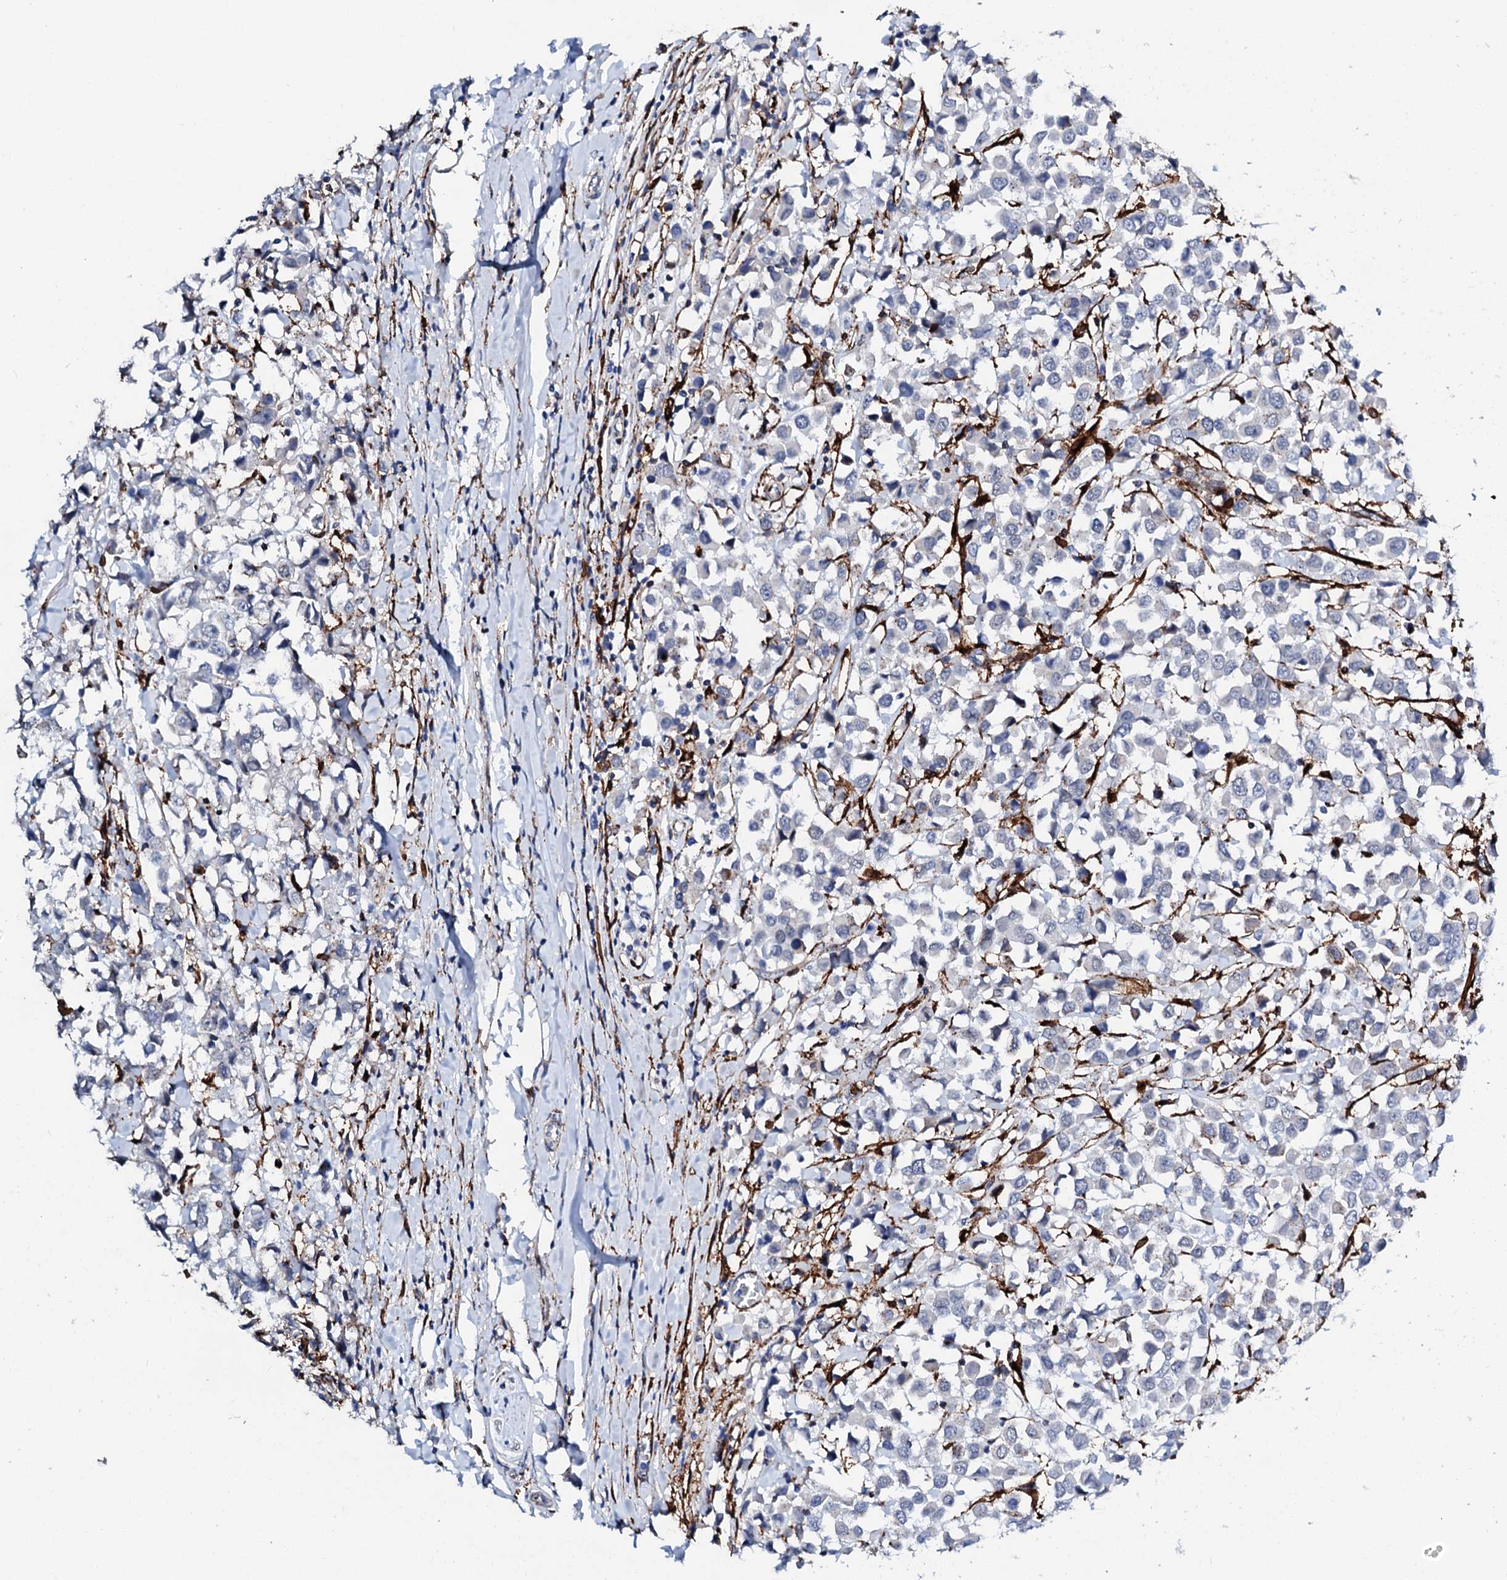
{"staining": {"intensity": "negative", "quantity": "none", "location": "none"}, "tissue": "breast cancer", "cell_type": "Tumor cells", "image_type": "cancer", "snomed": [{"axis": "morphology", "description": "Duct carcinoma"}, {"axis": "topography", "description": "Breast"}], "caption": "High magnification brightfield microscopy of infiltrating ductal carcinoma (breast) stained with DAB (brown) and counterstained with hematoxylin (blue): tumor cells show no significant positivity. (DAB immunohistochemistry (IHC) with hematoxylin counter stain).", "gene": "MED13L", "patient": {"sex": "female", "age": 61}}